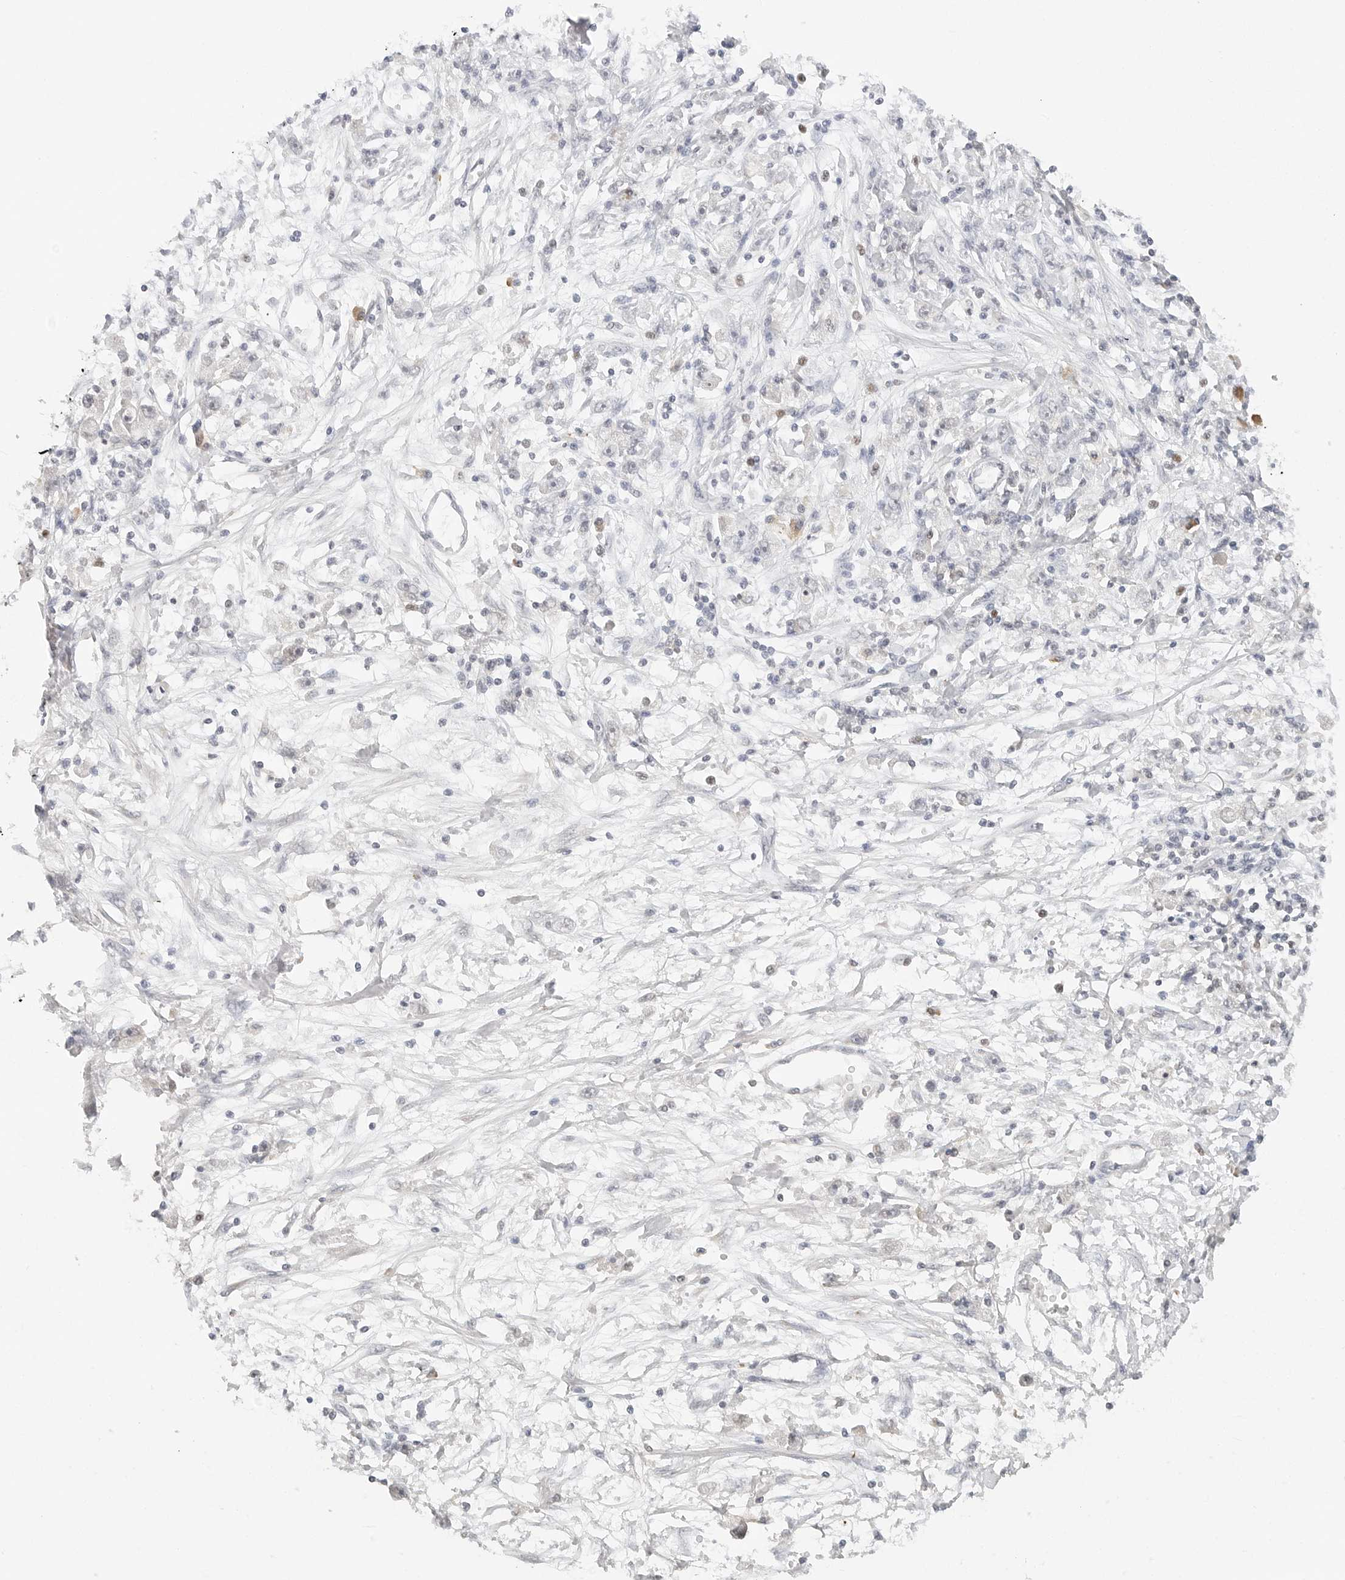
{"staining": {"intensity": "negative", "quantity": "none", "location": "none"}, "tissue": "stomach cancer", "cell_type": "Tumor cells", "image_type": "cancer", "snomed": [{"axis": "morphology", "description": "Adenocarcinoma, NOS"}, {"axis": "topography", "description": "Stomach"}], "caption": "The photomicrograph displays no staining of tumor cells in stomach cancer (adenocarcinoma).", "gene": "NEO1", "patient": {"sex": "female", "age": 59}}